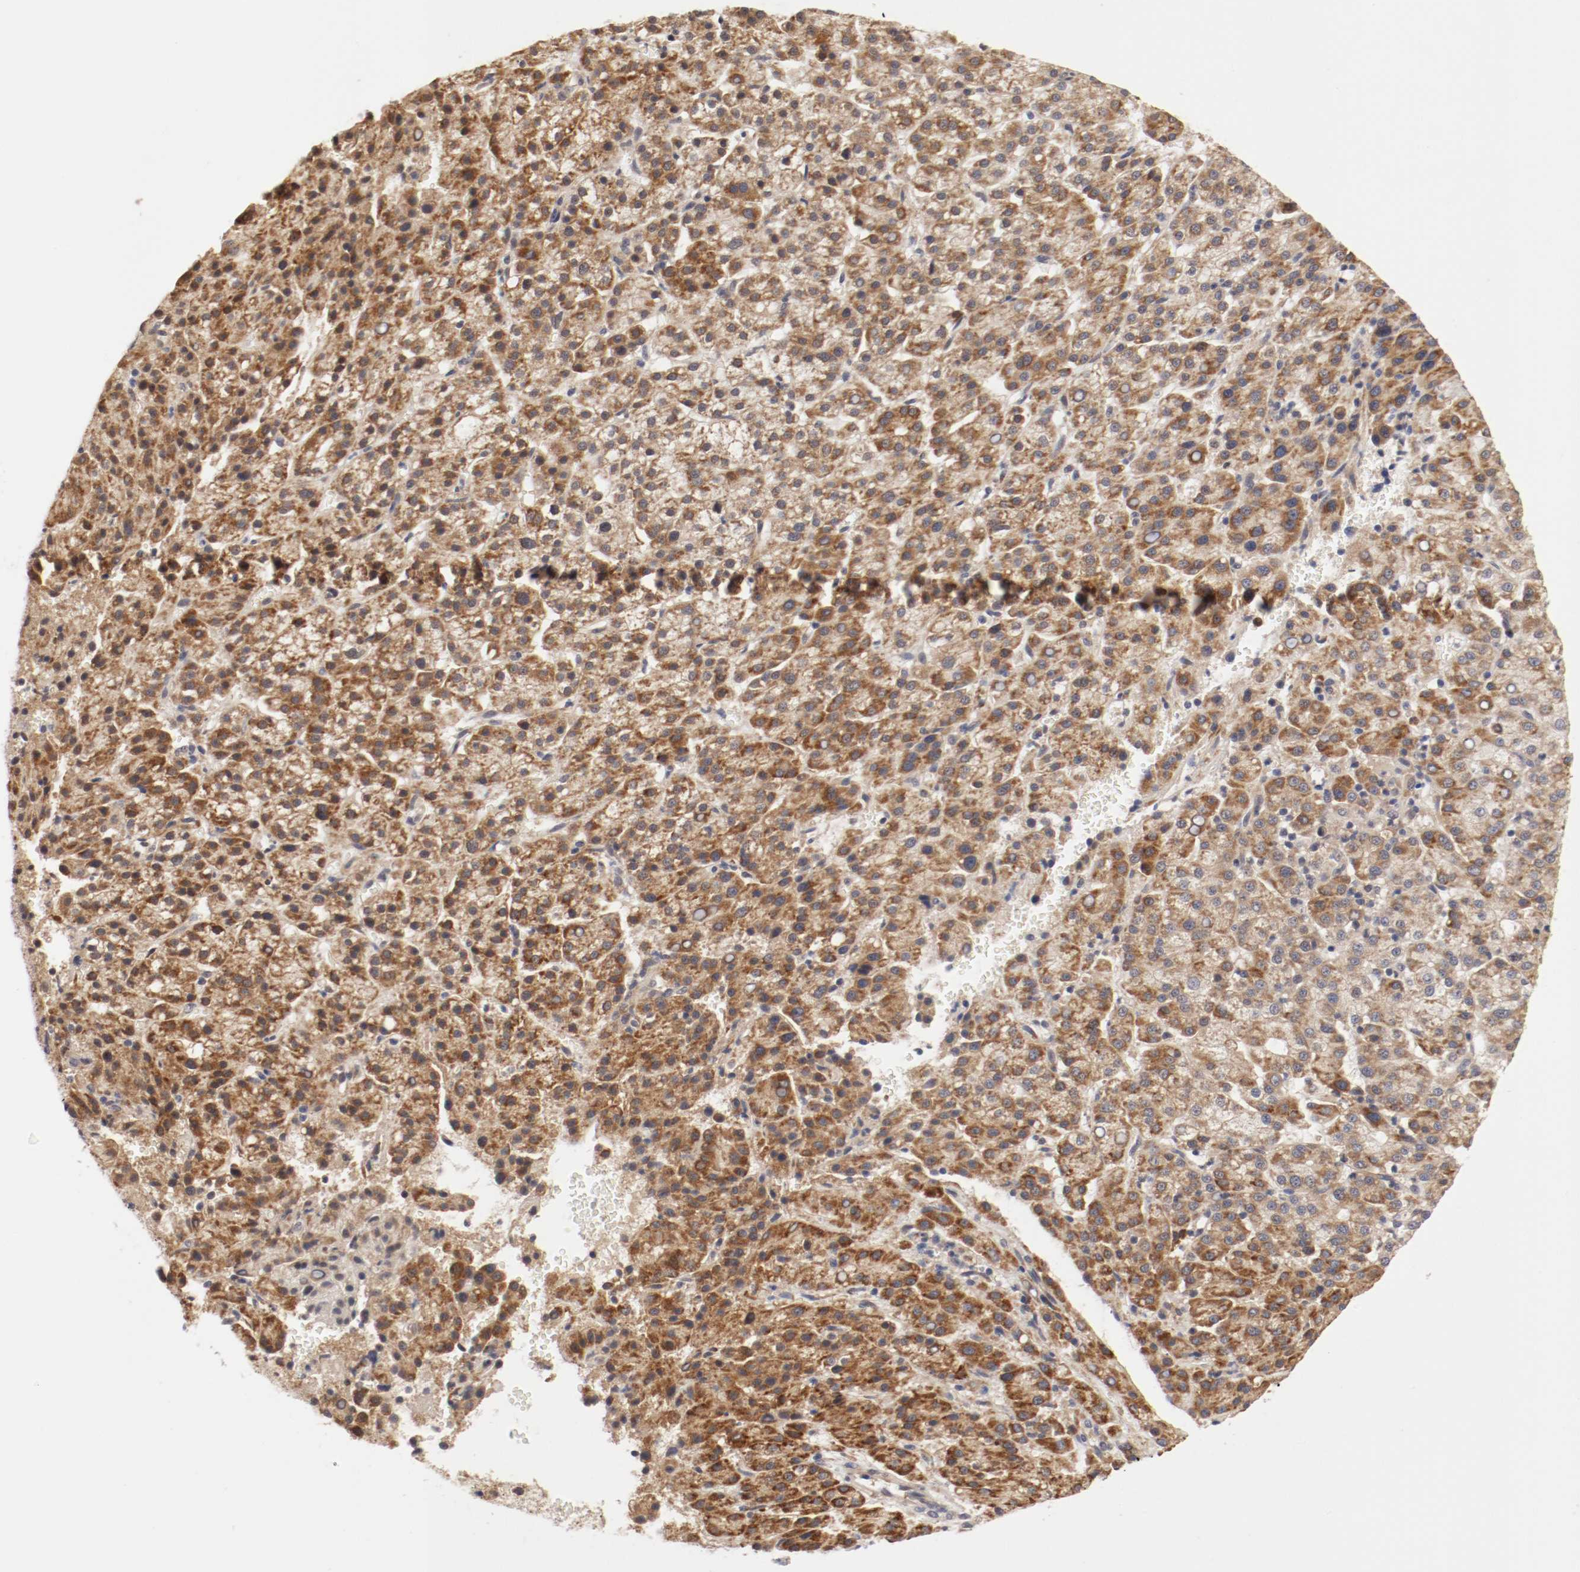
{"staining": {"intensity": "moderate", "quantity": ">75%", "location": "cytoplasmic/membranous"}, "tissue": "liver cancer", "cell_type": "Tumor cells", "image_type": "cancer", "snomed": [{"axis": "morphology", "description": "Carcinoma, Hepatocellular, NOS"}, {"axis": "topography", "description": "Liver"}], "caption": "Immunohistochemistry histopathology image of human hepatocellular carcinoma (liver) stained for a protein (brown), which displays medium levels of moderate cytoplasmic/membranous expression in approximately >75% of tumor cells.", "gene": "FKBP3", "patient": {"sex": "female", "age": 58}}